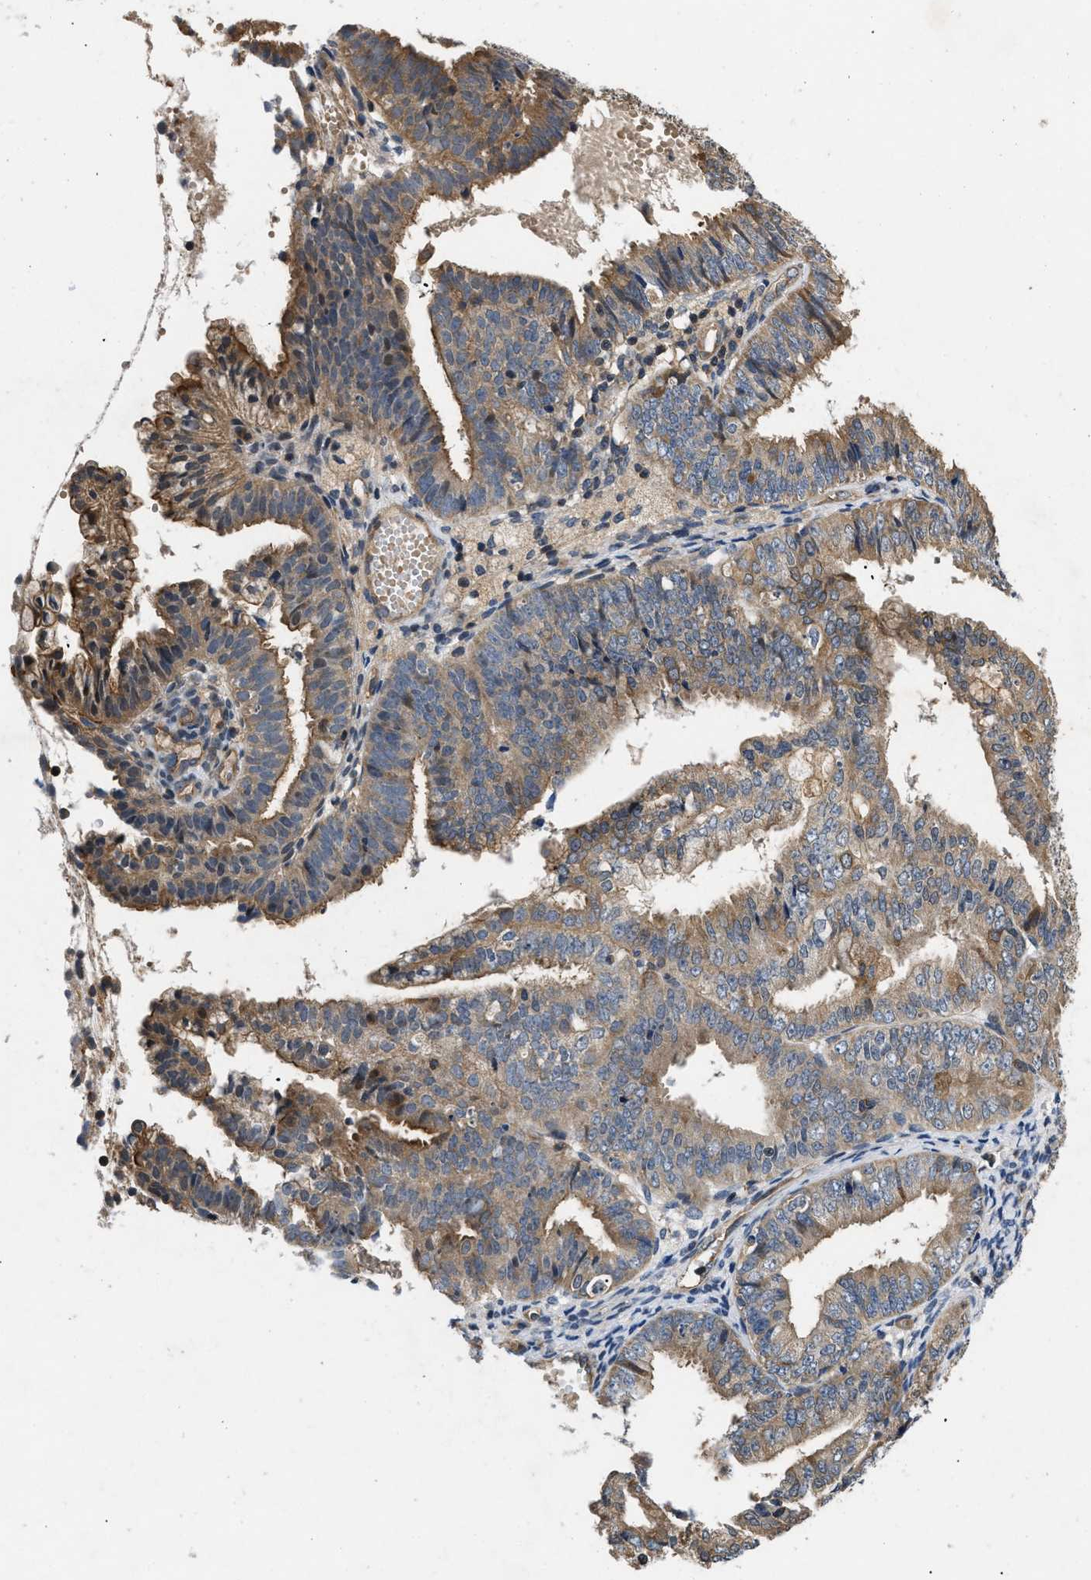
{"staining": {"intensity": "moderate", "quantity": ">75%", "location": "cytoplasmic/membranous"}, "tissue": "endometrial cancer", "cell_type": "Tumor cells", "image_type": "cancer", "snomed": [{"axis": "morphology", "description": "Adenocarcinoma, NOS"}, {"axis": "topography", "description": "Endometrium"}], "caption": "Protein staining by IHC shows moderate cytoplasmic/membranous staining in approximately >75% of tumor cells in adenocarcinoma (endometrial).", "gene": "HMGCR", "patient": {"sex": "female", "age": 63}}